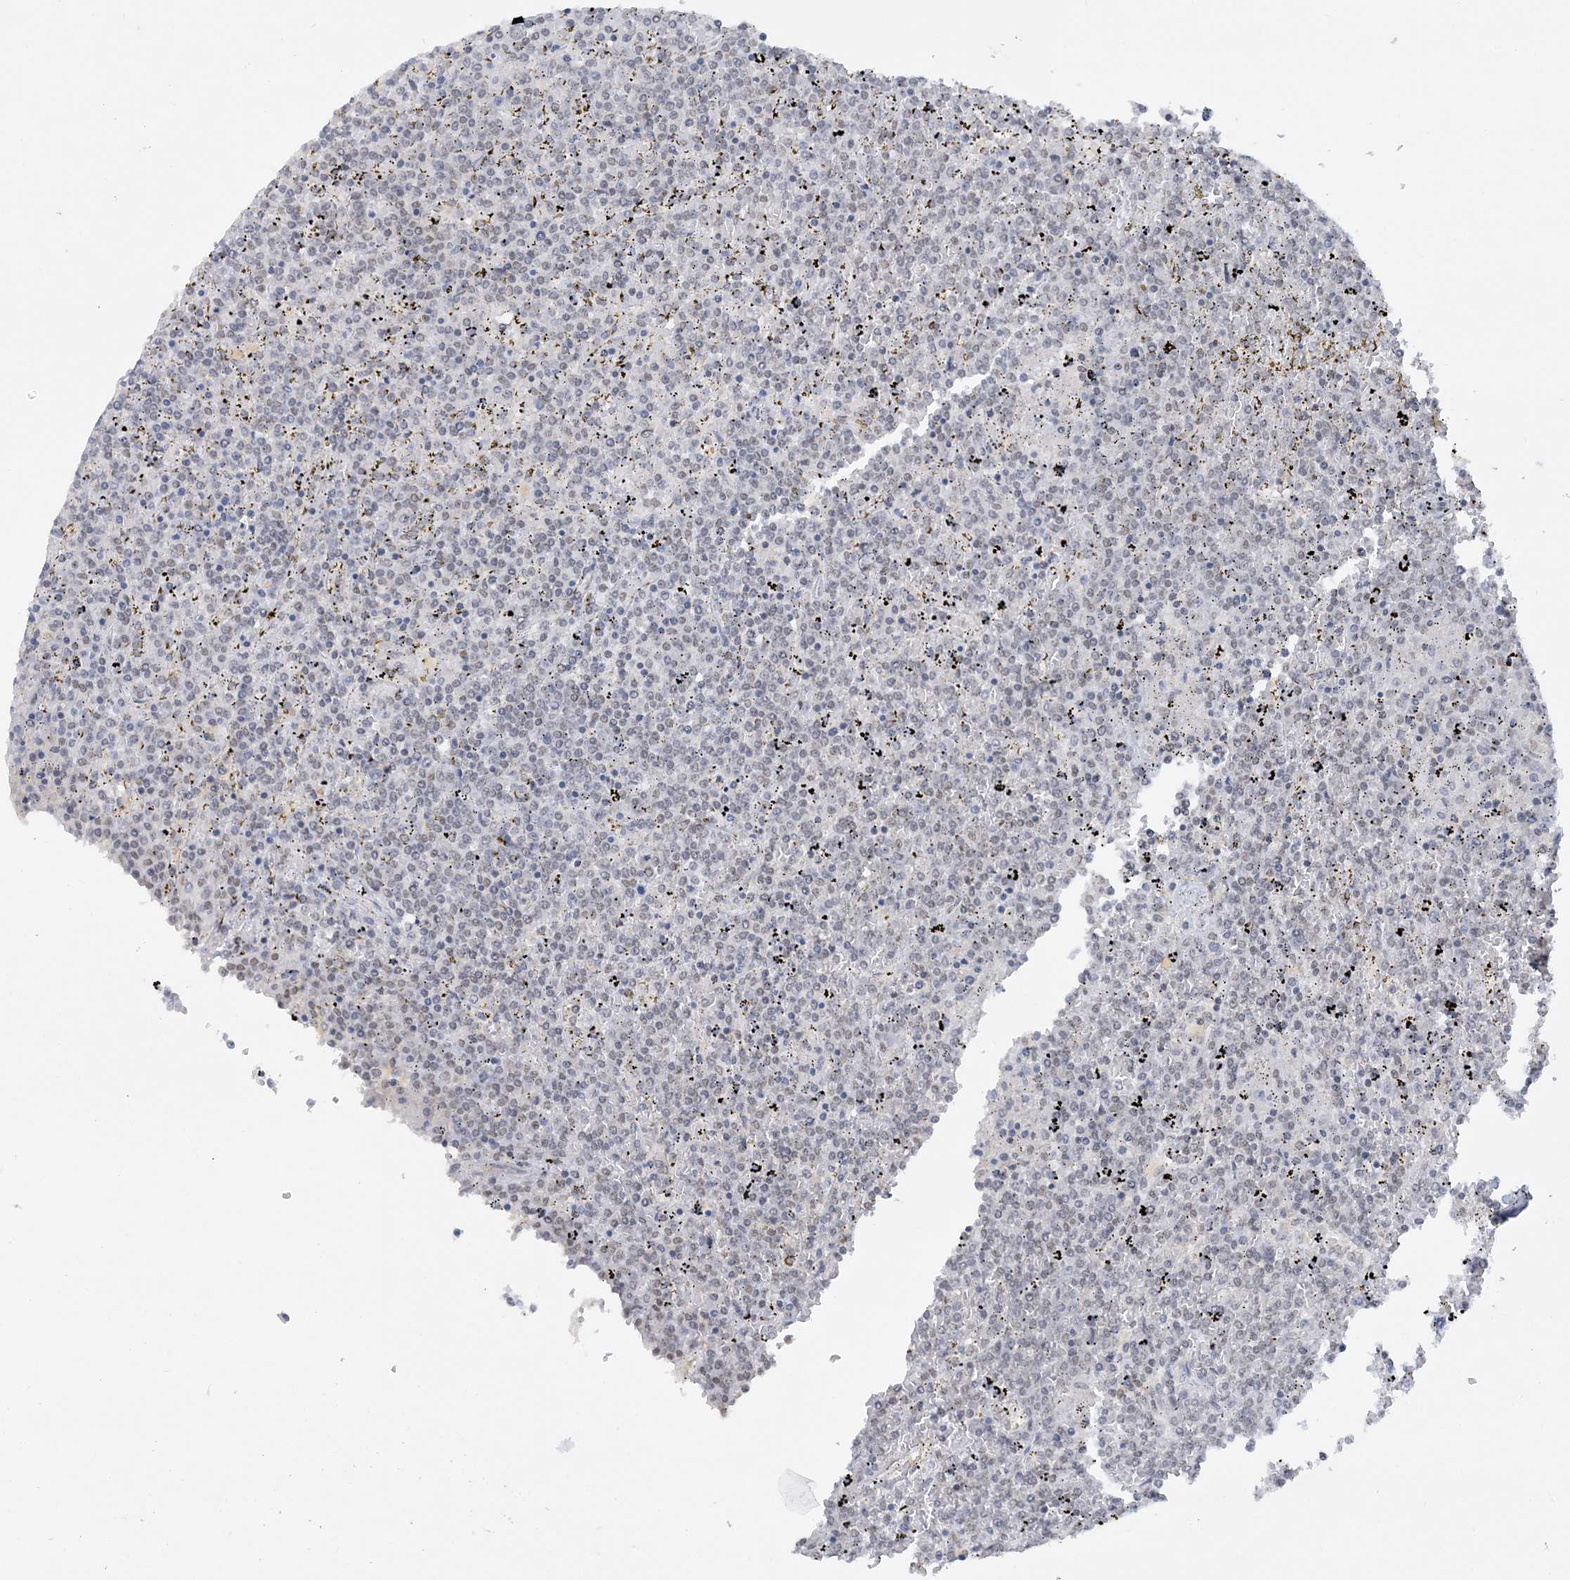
{"staining": {"intensity": "weak", "quantity": "25%-75%", "location": "nuclear"}, "tissue": "lymphoma", "cell_type": "Tumor cells", "image_type": "cancer", "snomed": [{"axis": "morphology", "description": "Malignant lymphoma, non-Hodgkin's type, Low grade"}, {"axis": "topography", "description": "Spleen"}], "caption": "Malignant lymphoma, non-Hodgkin's type (low-grade) tissue demonstrates weak nuclear positivity in approximately 25%-75% of tumor cells", "gene": "KMT2D", "patient": {"sex": "female", "age": 19}}